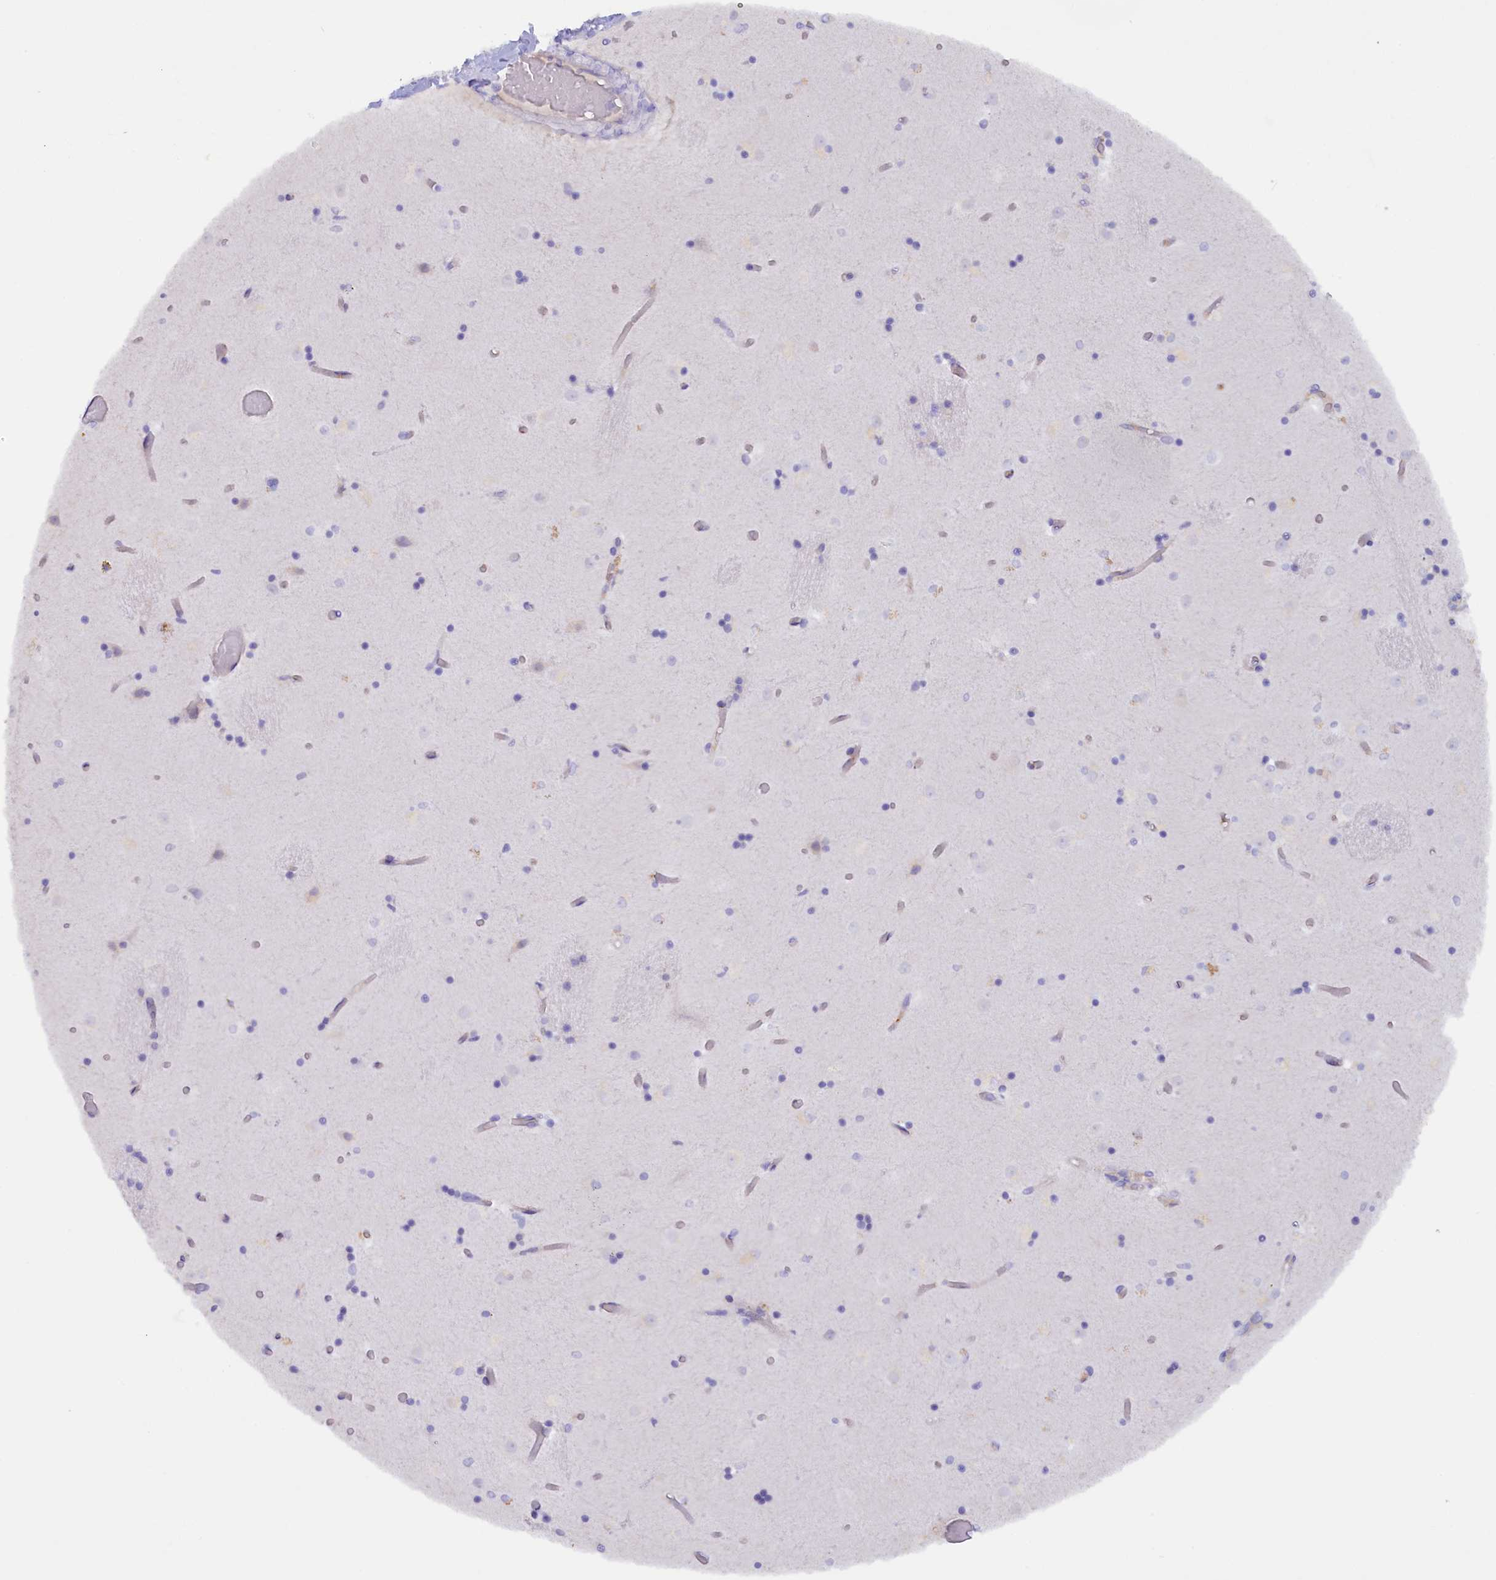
{"staining": {"intensity": "negative", "quantity": "none", "location": "none"}, "tissue": "caudate", "cell_type": "Glial cells", "image_type": "normal", "snomed": [{"axis": "morphology", "description": "Normal tissue, NOS"}, {"axis": "topography", "description": "Lateral ventricle wall"}], "caption": "Immunohistochemistry (IHC) of unremarkable human caudate demonstrates no staining in glial cells.", "gene": "ZSWIM4", "patient": {"sex": "female", "age": 52}}